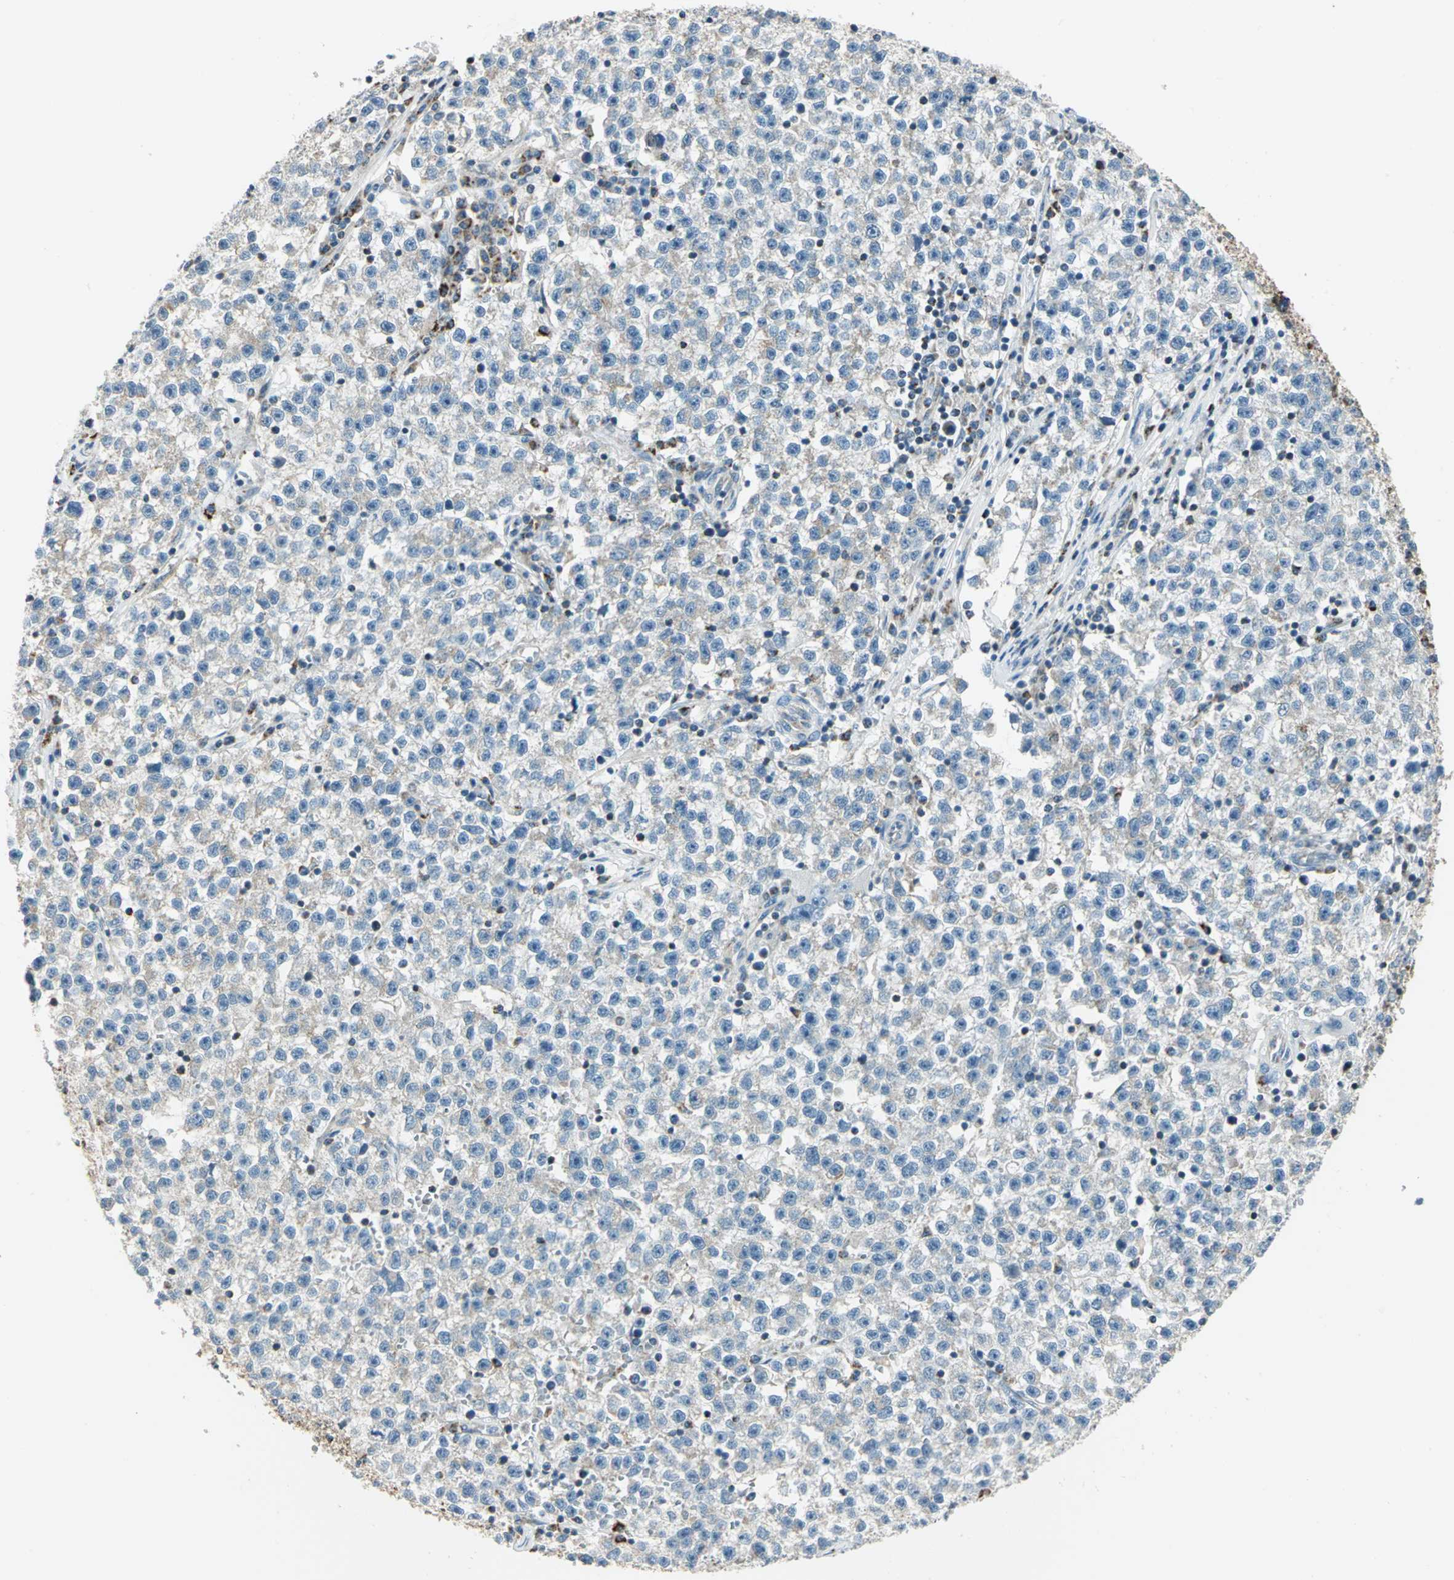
{"staining": {"intensity": "weak", "quantity": "25%-75%", "location": "cytoplasmic/membranous"}, "tissue": "testis cancer", "cell_type": "Tumor cells", "image_type": "cancer", "snomed": [{"axis": "morphology", "description": "Seminoma, NOS"}, {"axis": "topography", "description": "Testis"}], "caption": "Human testis seminoma stained with a protein marker exhibits weak staining in tumor cells.", "gene": "ACADM", "patient": {"sex": "male", "age": 22}}